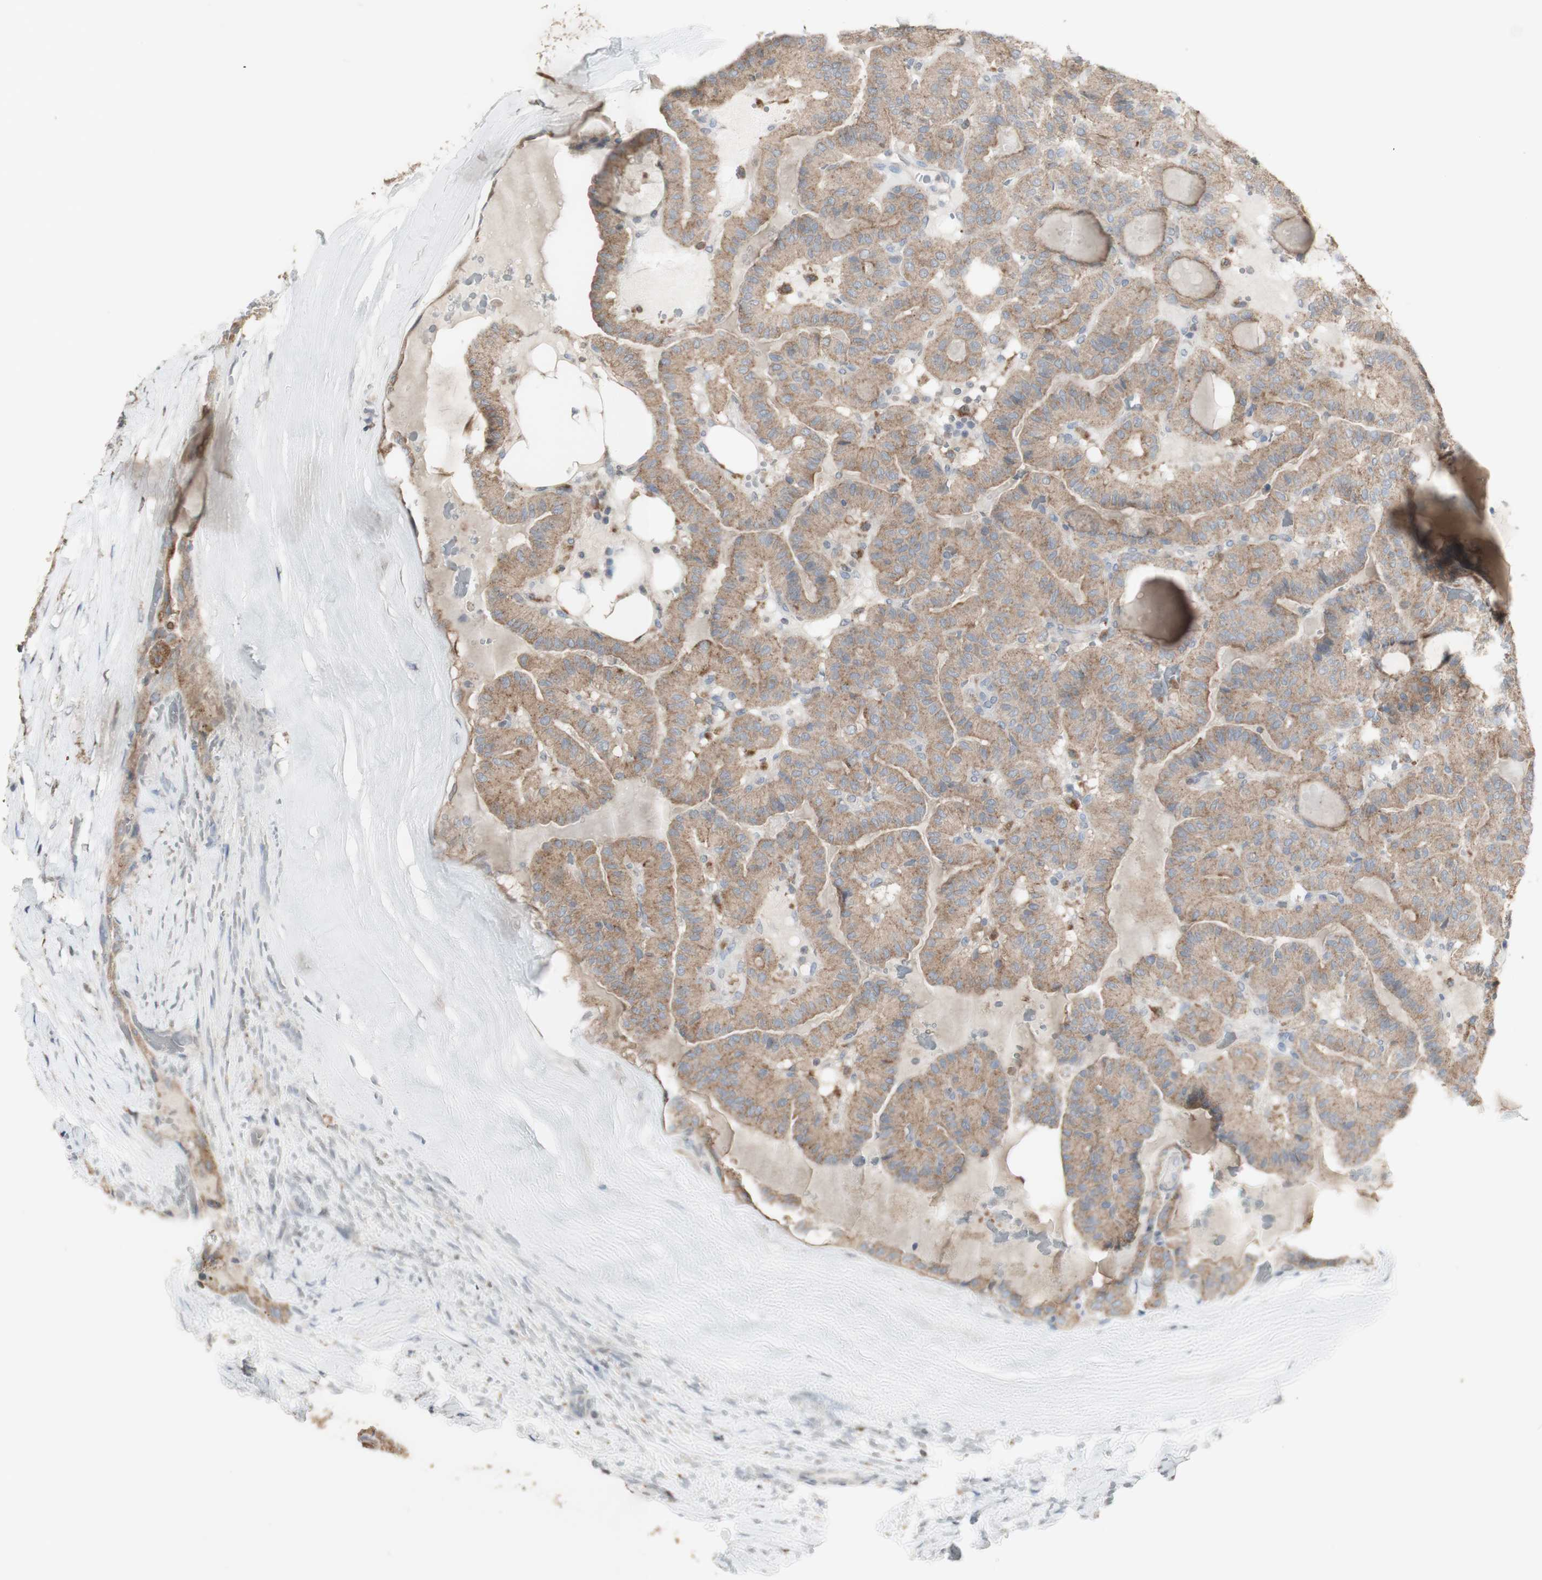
{"staining": {"intensity": "moderate", "quantity": ">75%", "location": "cytoplasmic/membranous"}, "tissue": "thyroid cancer", "cell_type": "Tumor cells", "image_type": "cancer", "snomed": [{"axis": "morphology", "description": "Papillary adenocarcinoma, NOS"}, {"axis": "topography", "description": "Thyroid gland"}], "caption": "The micrograph shows staining of thyroid cancer (papillary adenocarcinoma), revealing moderate cytoplasmic/membranous protein expression (brown color) within tumor cells. (brown staining indicates protein expression, while blue staining denotes nuclei).", "gene": "ATP6V1E1", "patient": {"sex": "male", "age": 77}}